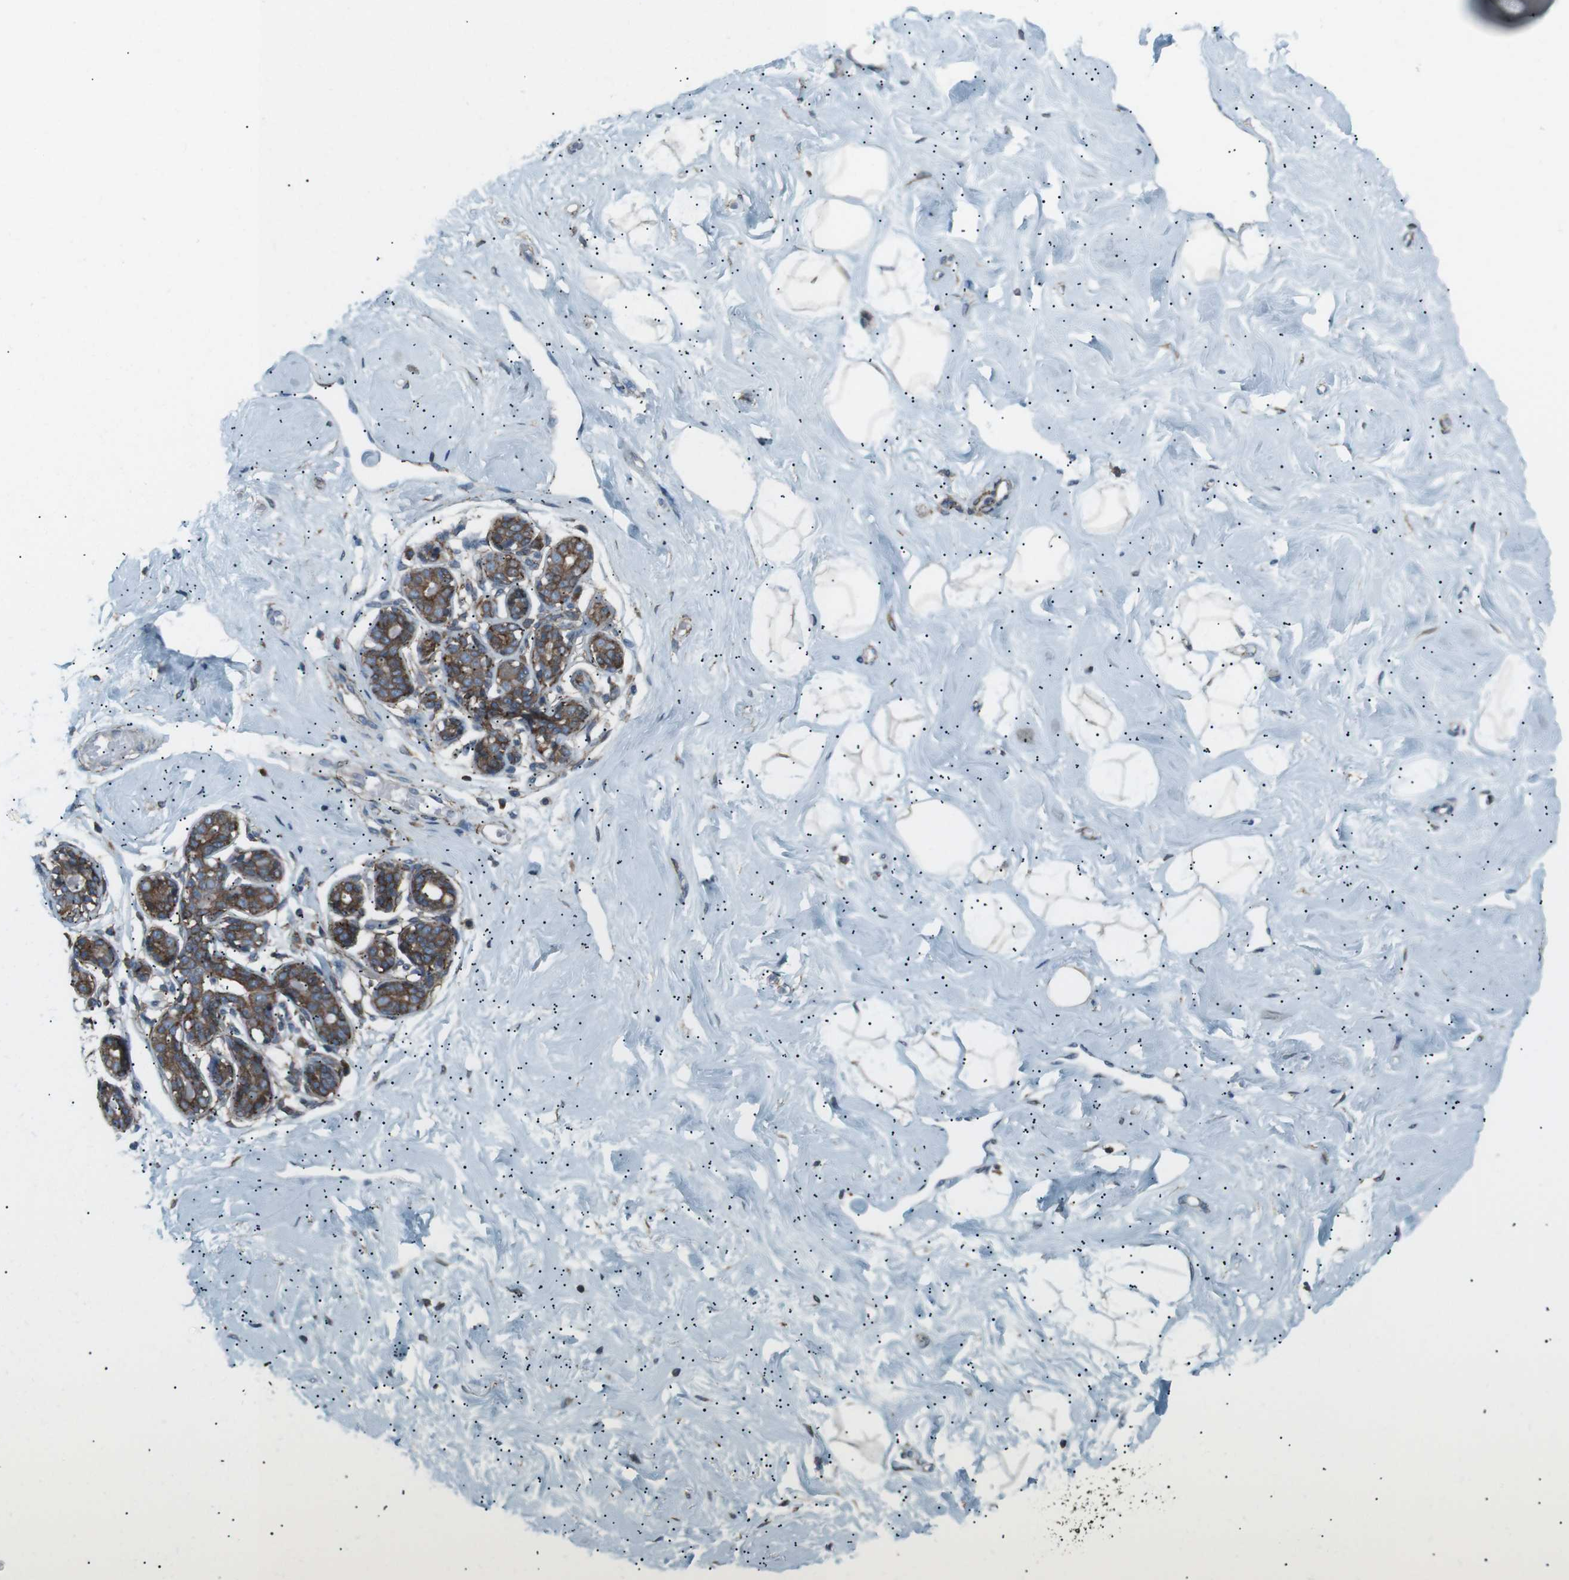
{"staining": {"intensity": "negative", "quantity": "none", "location": "none"}, "tissue": "breast", "cell_type": "Adipocytes", "image_type": "normal", "snomed": [{"axis": "morphology", "description": "Normal tissue, NOS"}, {"axis": "topography", "description": "Breast"}], "caption": "A high-resolution photomicrograph shows immunohistochemistry staining of unremarkable breast, which displays no significant staining in adipocytes.", "gene": "LNPK", "patient": {"sex": "female", "age": 23}}